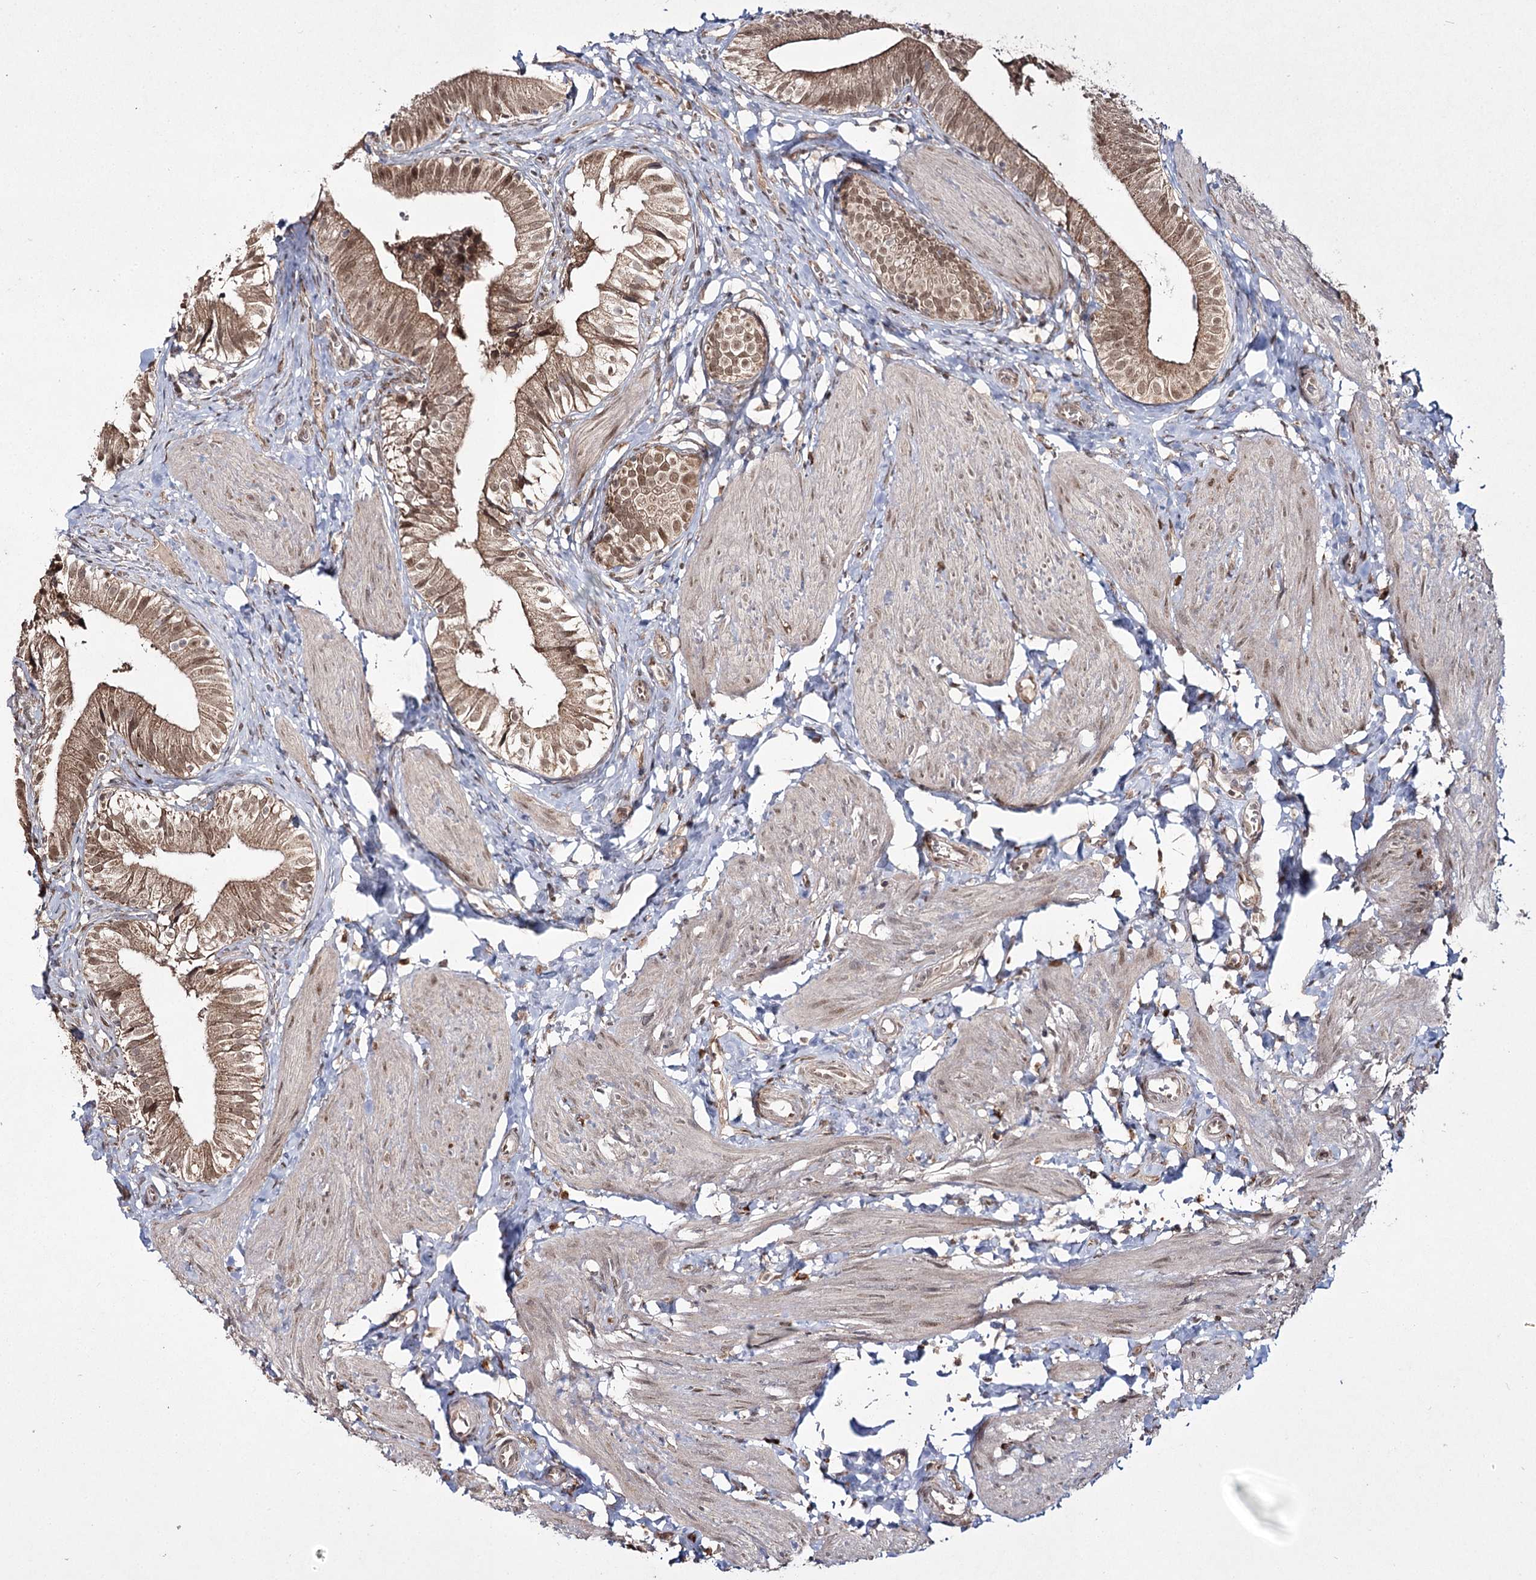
{"staining": {"intensity": "moderate", "quantity": ">75%", "location": "cytoplasmic/membranous,nuclear"}, "tissue": "gallbladder", "cell_type": "Glandular cells", "image_type": "normal", "snomed": [{"axis": "morphology", "description": "Normal tissue, NOS"}, {"axis": "topography", "description": "Gallbladder"}], "caption": "This is an image of immunohistochemistry staining of unremarkable gallbladder, which shows moderate positivity in the cytoplasmic/membranous,nuclear of glandular cells.", "gene": "TRNT1", "patient": {"sex": "female", "age": 47}}